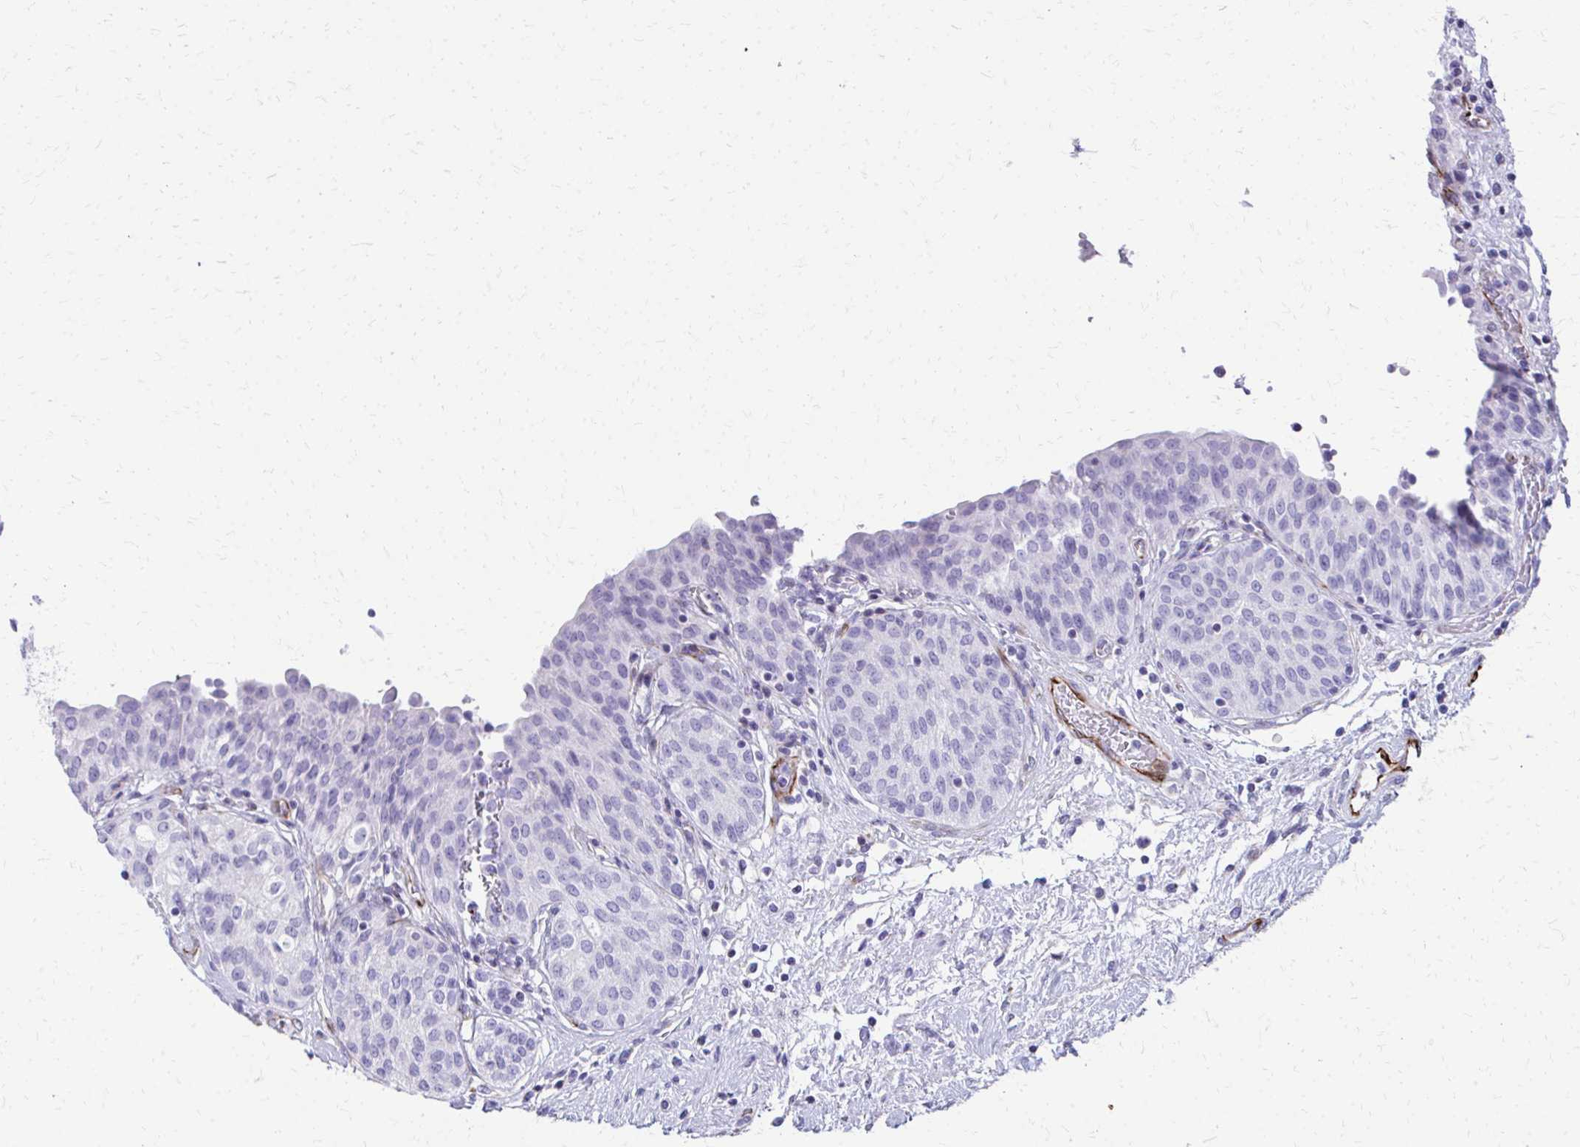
{"staining": {"intensity": "negative", "quantity": "none", "location": "none"}, "tissue": "urinary bladder", "cell_type": "Urothelial cells", "image_type": "normal", "snomed": [{"axis": "morphology", "description": "Normal tissue, NOS"}, {"axis": "topography", "description": "Urinary bladder"}], "caption": "Immunohistochemistry micrograph of normal human urinary bladder stained for a protein (brown), which exhibits no positivity in urothelial cells.", "gene": "TRIM6", "patient": {"sex": "male", "age": 68}}